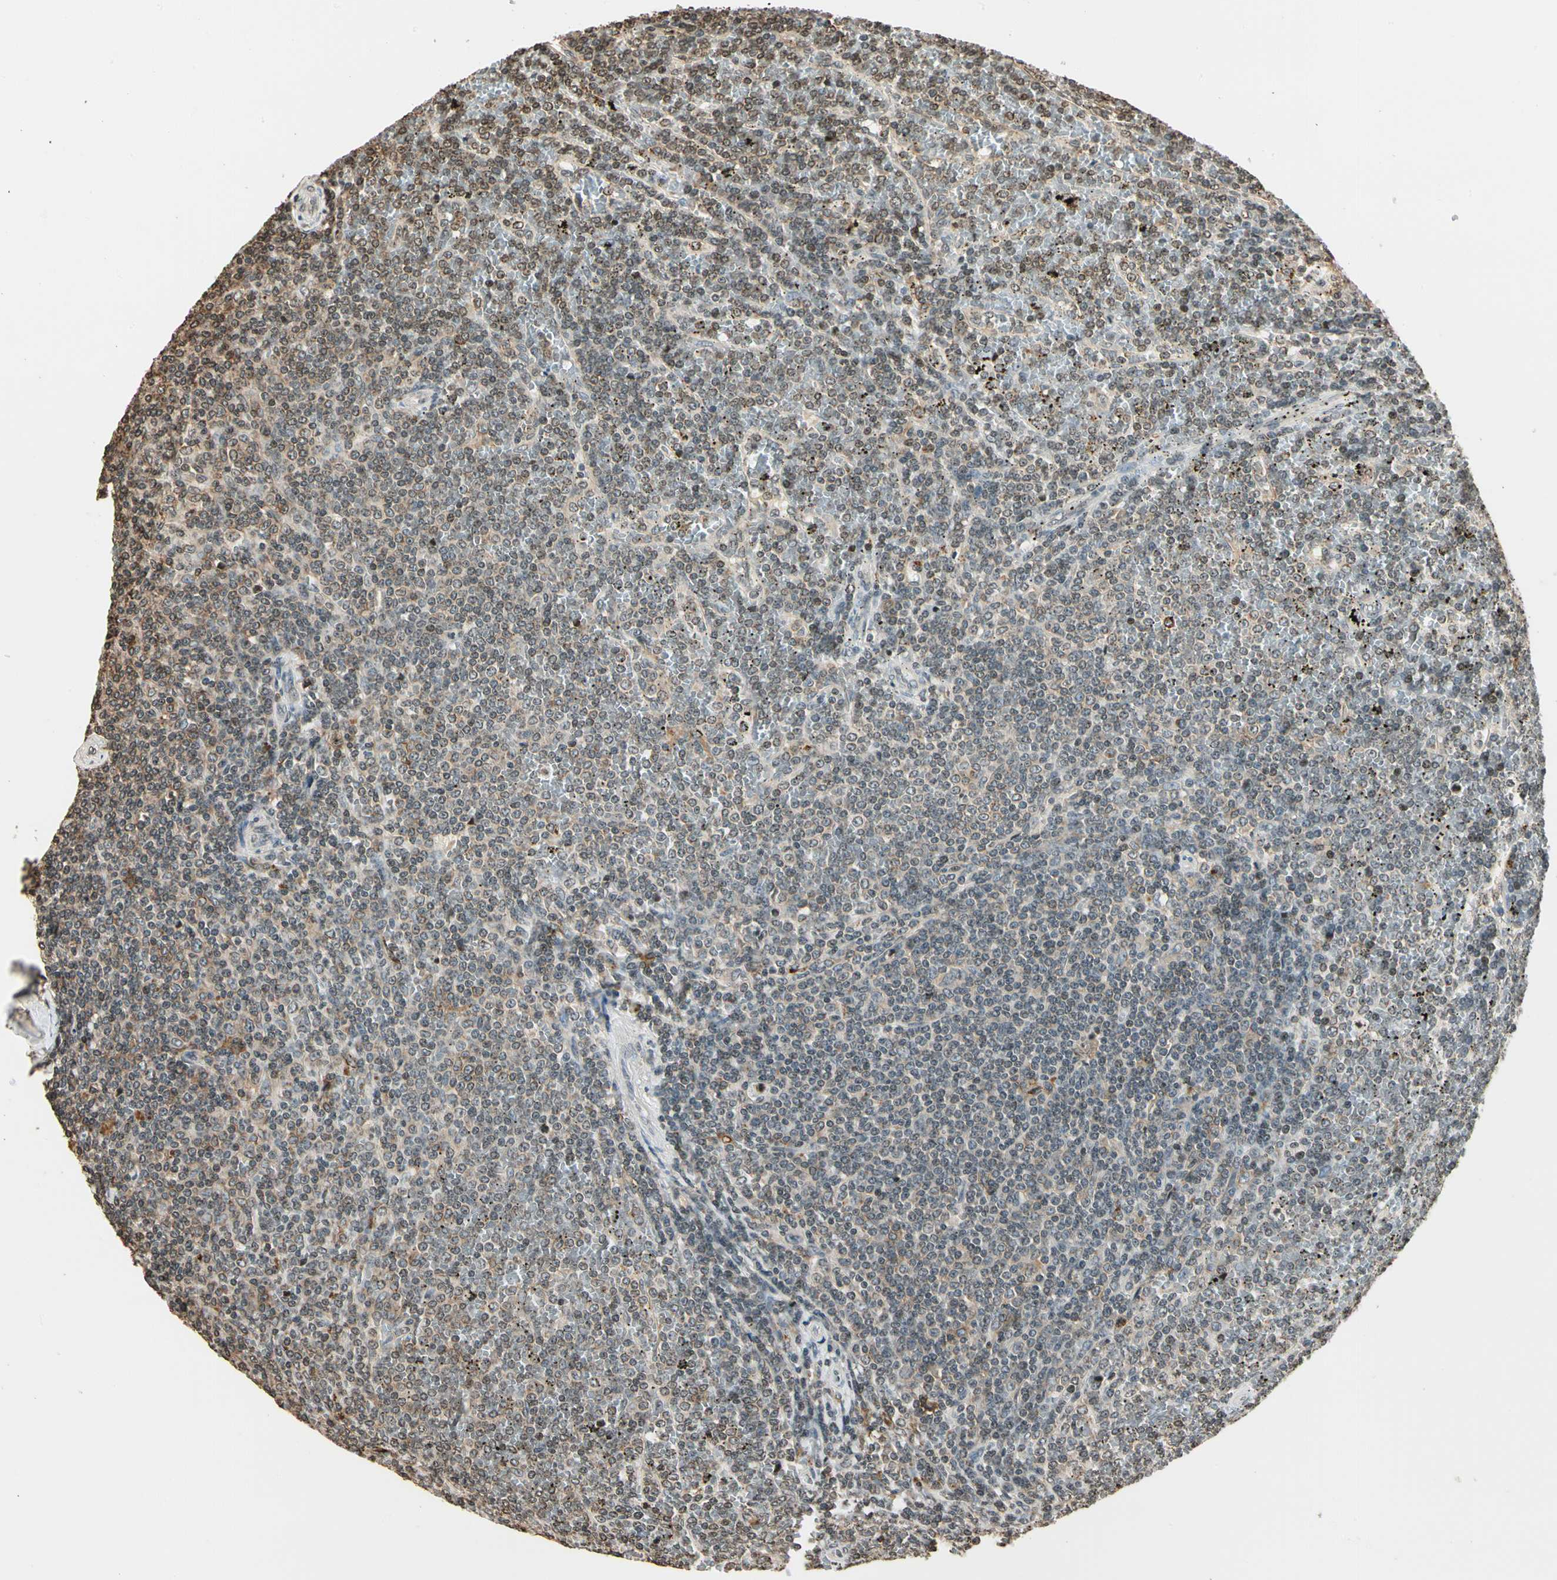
{"staining": {"intensity": "moderate", "quantity": "<25%", "location": "cytoplasmic/membranous,nuclear"}, "tissue": "lymphoma", "cell_type": "Tumor cells", "image_type": "cancer", "snomed": [{"axis": "morphology", "description": "Malignant lymphoma, non-Hodgkin's type, Low grade"}, {"axis": "topography", "description": "Spleen"}], "caption": "Immunohistochemistry photomicrograph of neoplastic tissue: human low-grade malignant lymphoma, non-Hodgkin's type stained using IHC shows low levels of moderate protein expression localized specifically in the cytoplasmic/membranous and nuclear of tumor cells, appearing as a cytoplasmic/membranous and nuclear brown color.", "gene": "FER", "patient": {"sex": "female", "age": 19}}